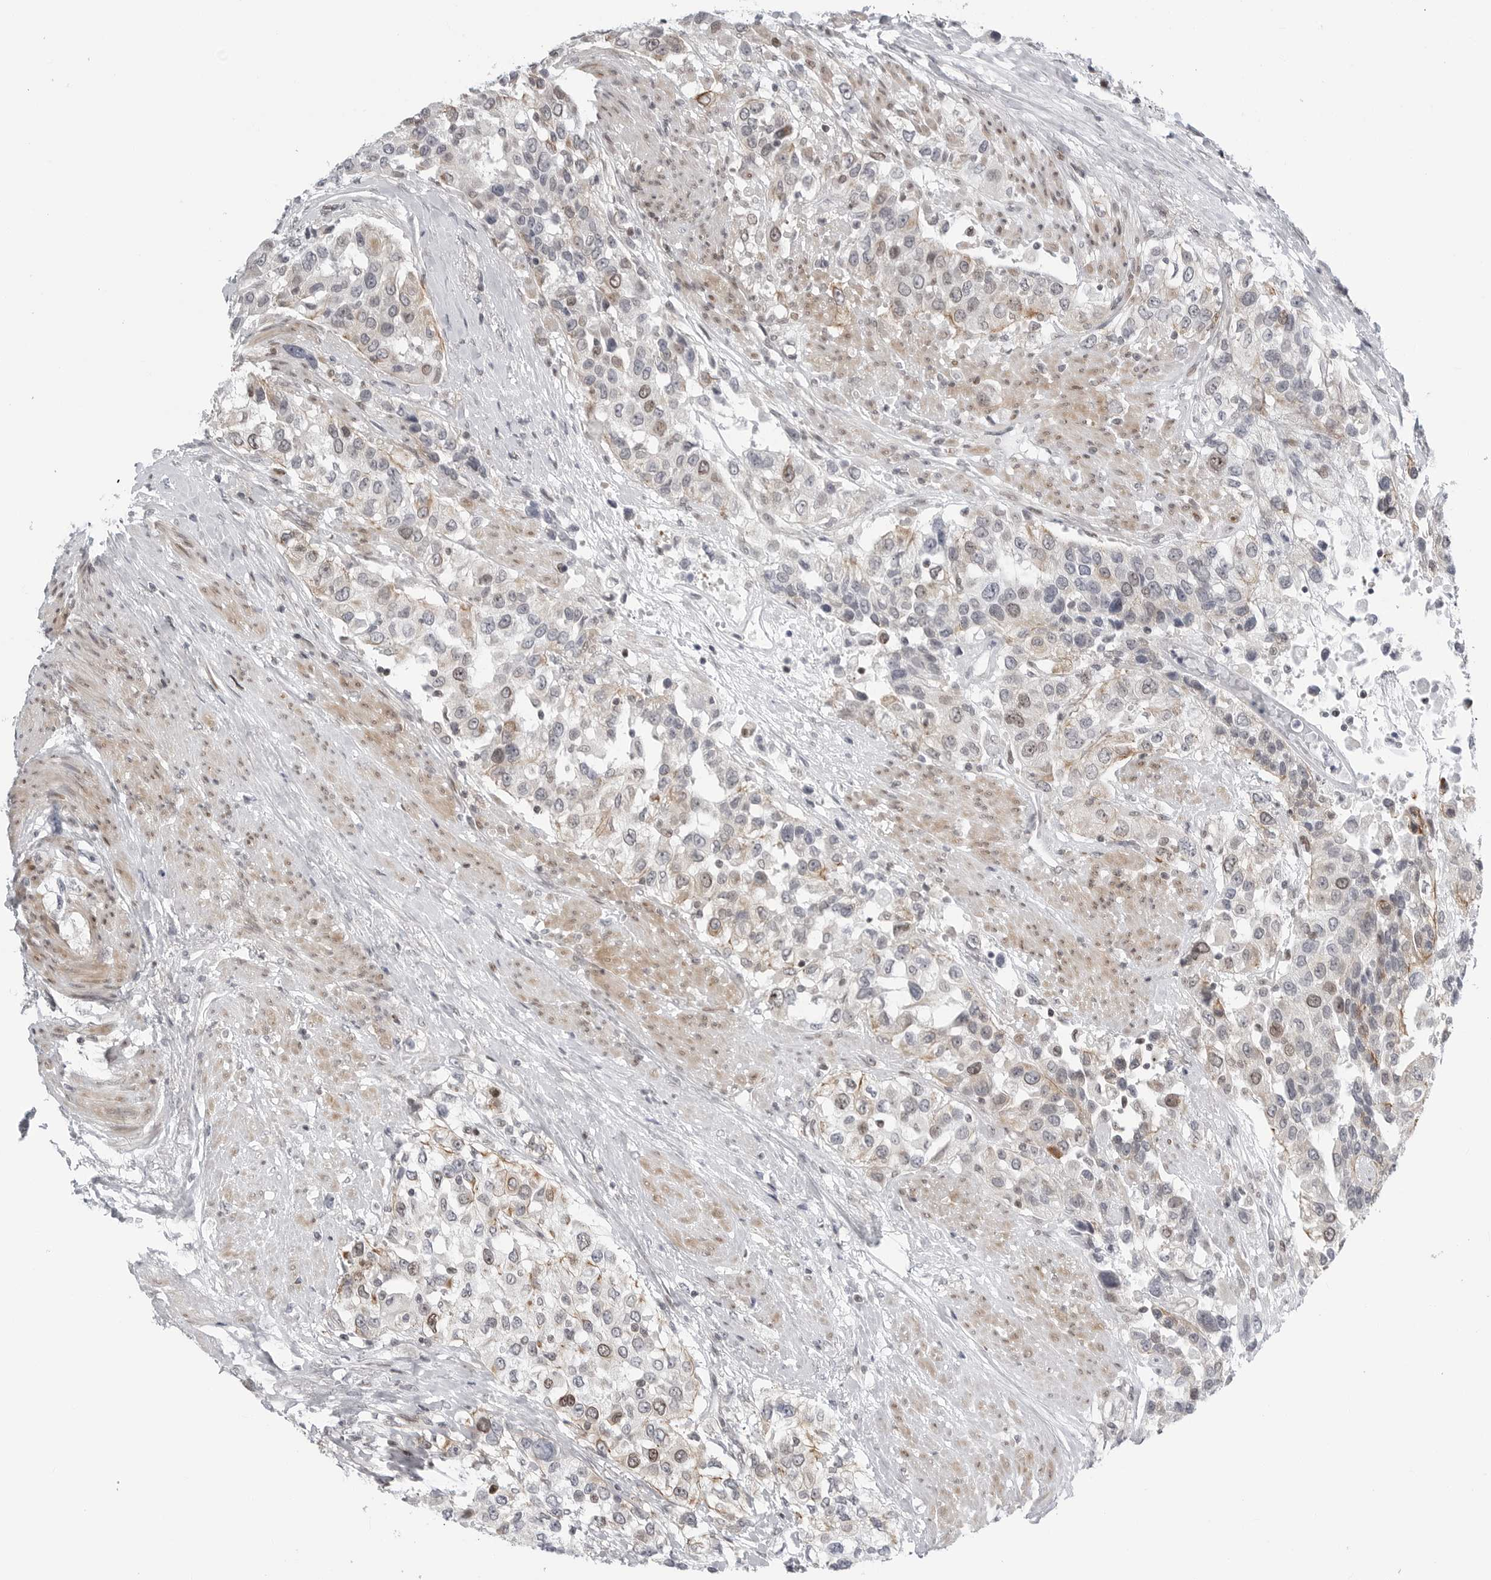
{"staining": {"intensity": "moderate", "quantity": "<25%", "location": "nuclear"}, "tissue": "urothelial cancer", "cell_type": "Tumor cells", "image_type": "cancer", "snomed": [{"axis": "morphology", "description": "Urothelial carcinoma, High grade"}, {"axis": "topography", "description": "Urinary bladder"}], "caption": "Protein staining shows moderate nuclear staining in about <25% of tumor cells in high-grade urothelial carcinoma.", "gene": "FAM135B", "patient": {"sex": "female", "age": 80}}